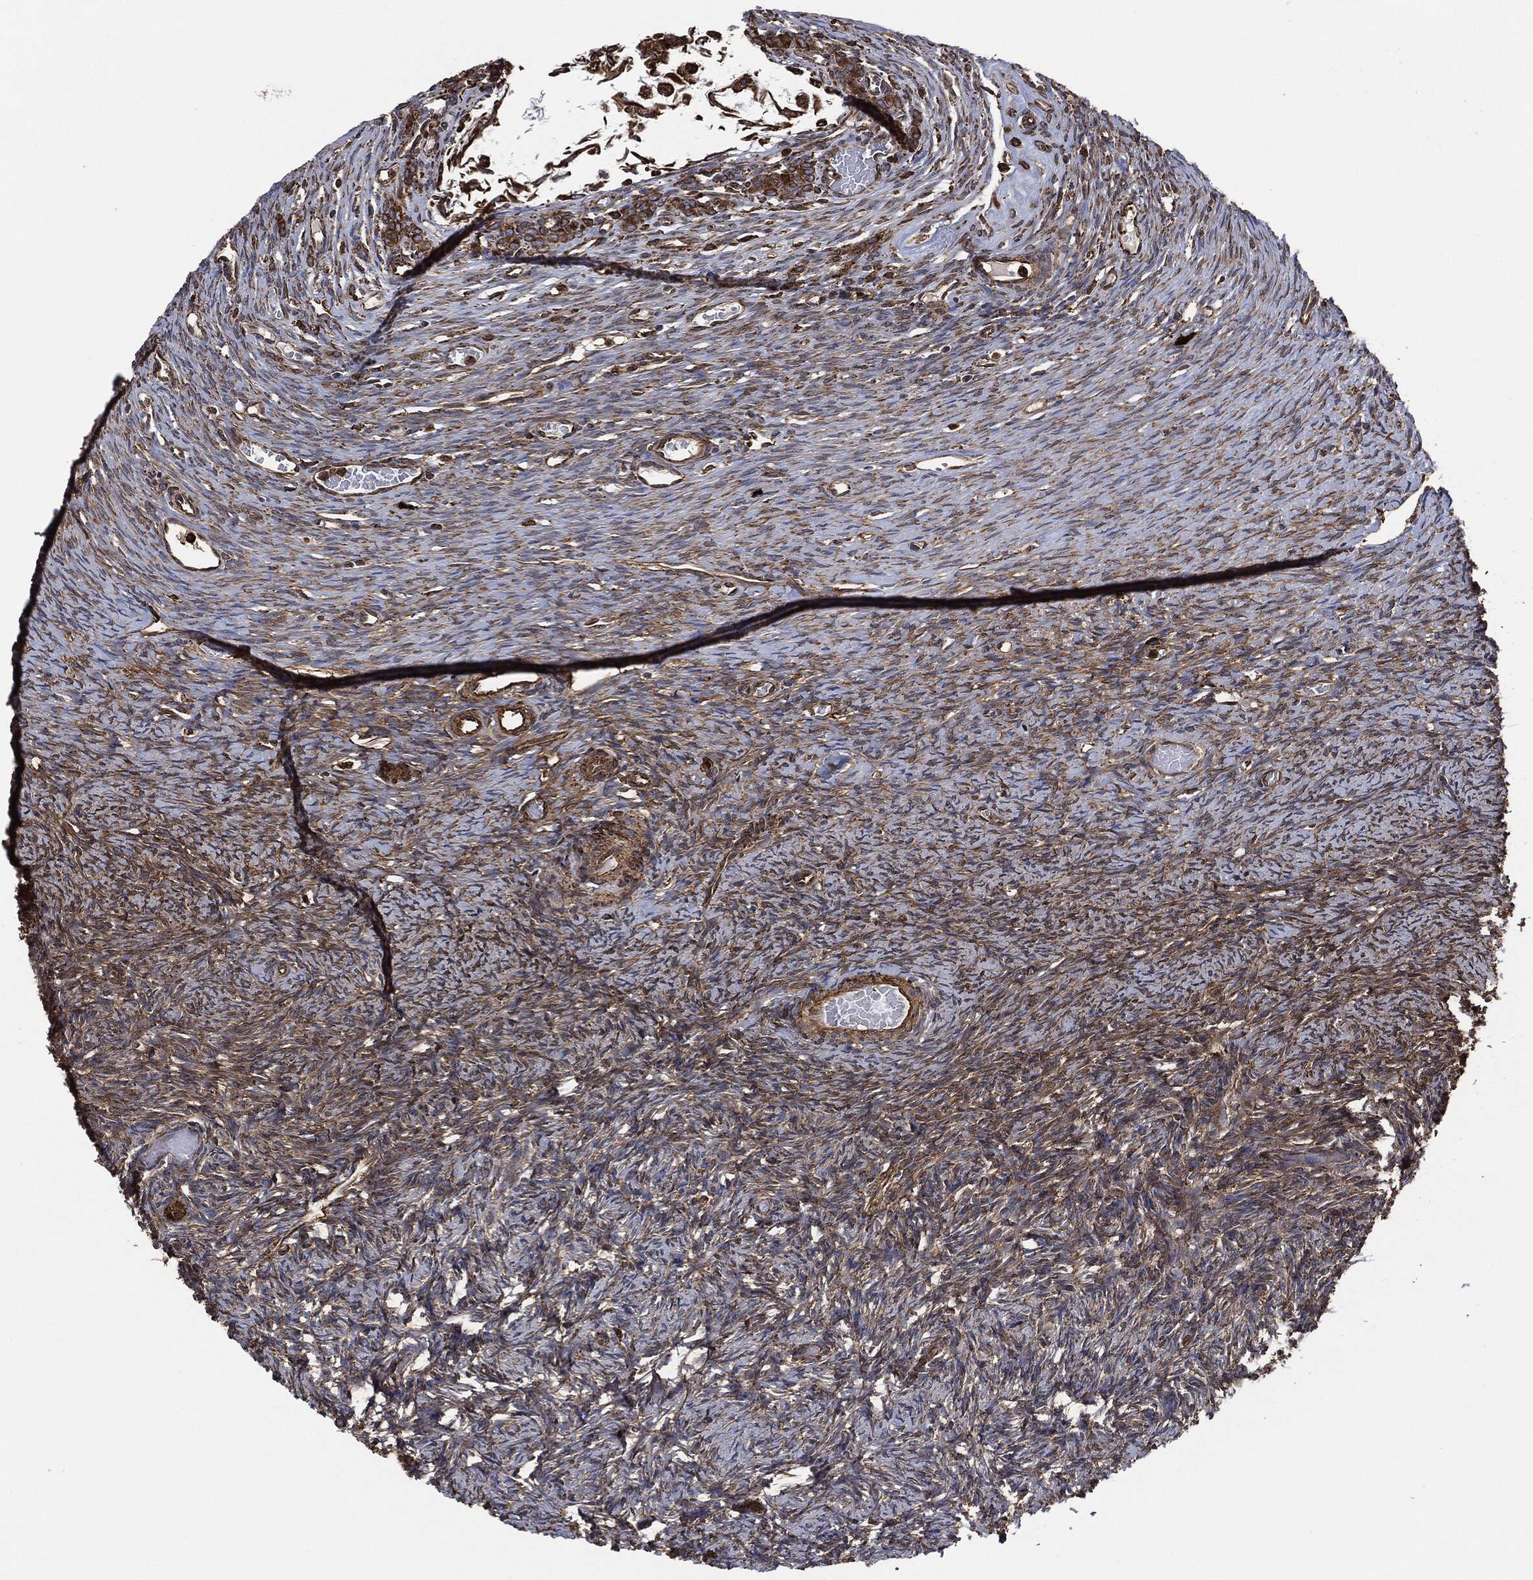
{"staining": {"intensity": "strong", "quantity": ">75%", "location": "cytoplasmic/membranous"}, "tissue": "ovary", "cell_type": "Follicle cells", "image_type": "normal", "snomed": [{"axis": "morphology", "description": "Normal tissue, NOS"}, {"axis": "topography", "description": "Ovary"}], "caption": "Strong cytoplasmic/membranous staining for a protein is appreciated in approximately >75% of follicle cells of unremarkable ovary using IHC.", "gene": "AMFR", "patient": {"sex": "female", "age": 39}}